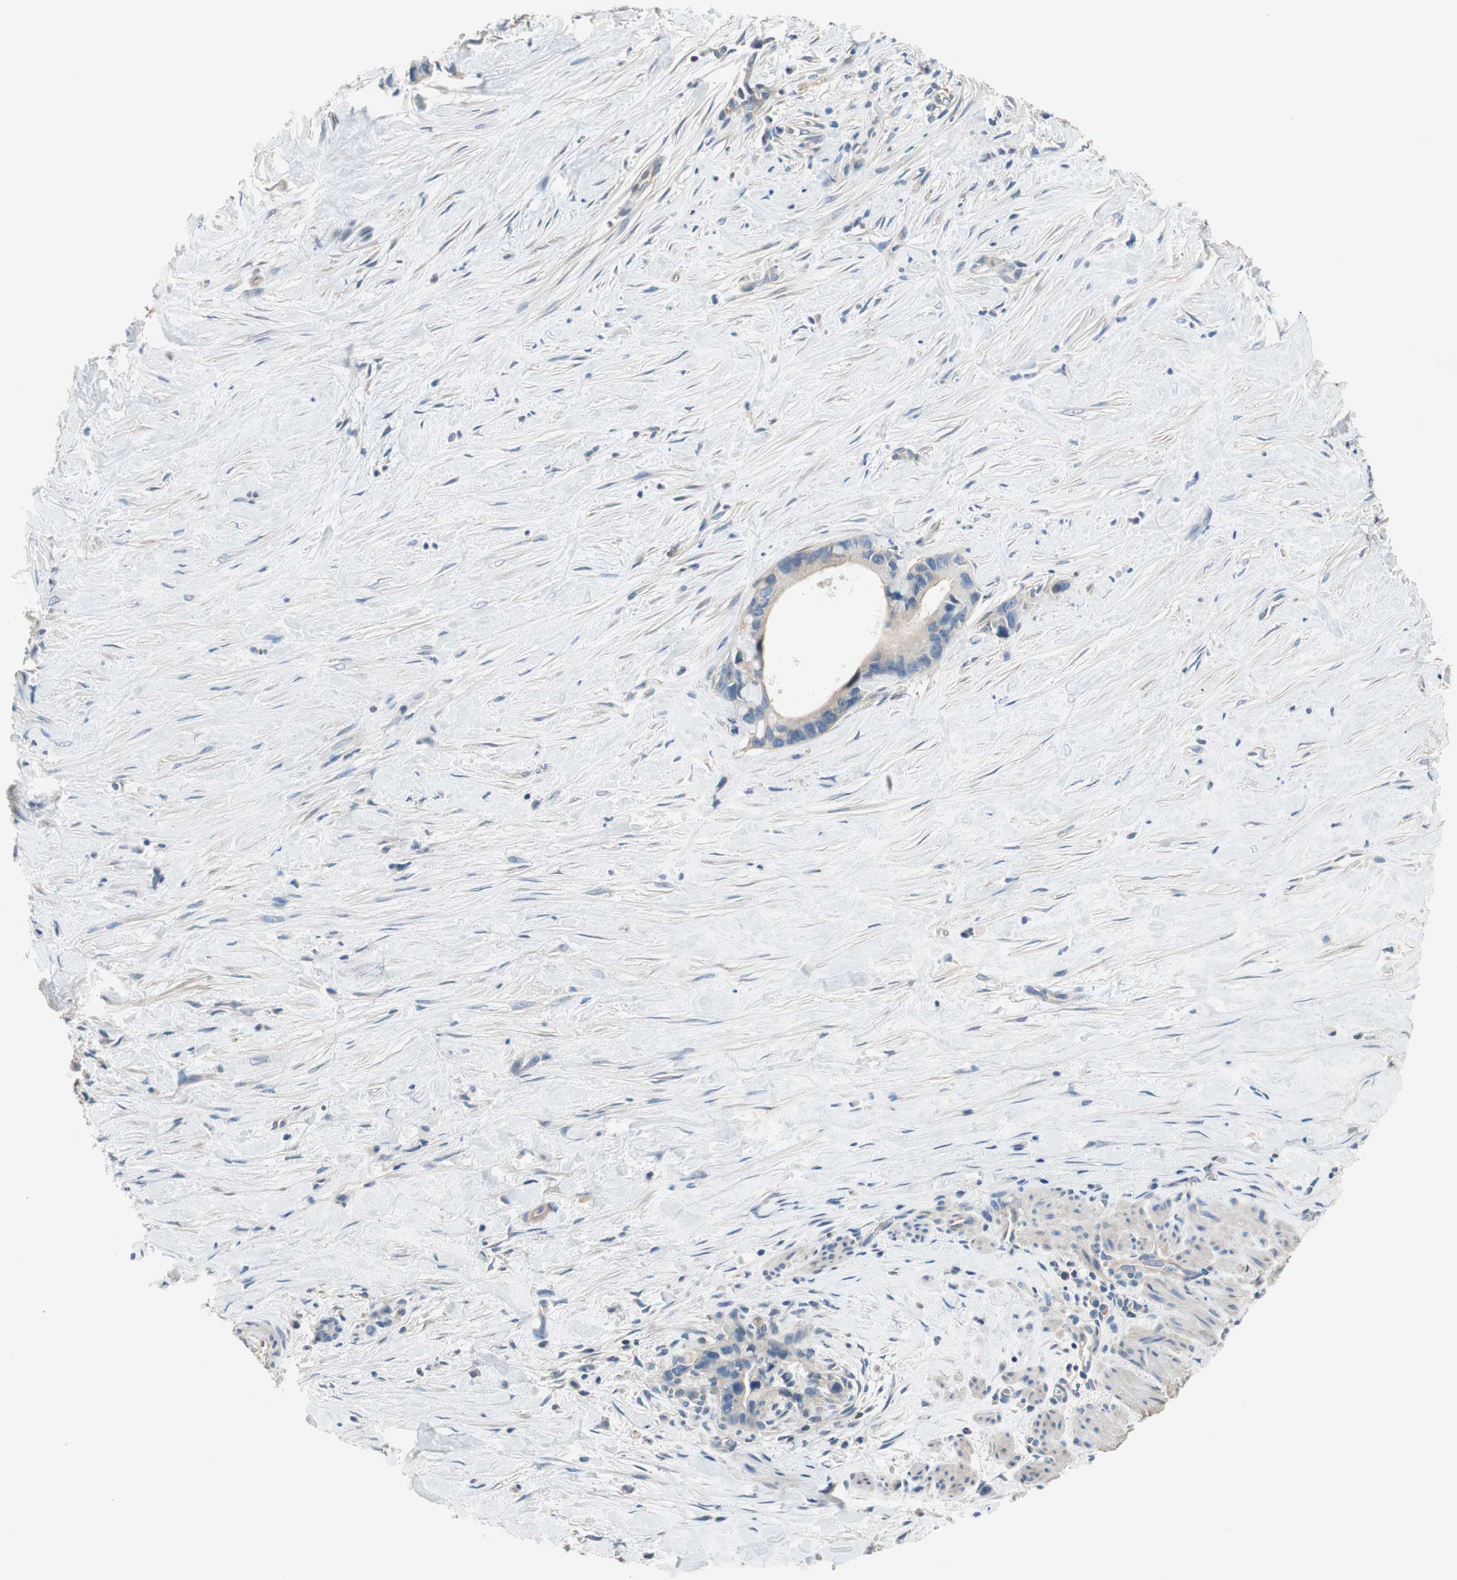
{"staining": {"intensity": "weak", "quantity": ">75%", "location": "cytoplasmic/membranous"}, "tissue": "liver cancer", "cell_type": "Tumor cells", "image_type": "cancer", "snomed": [{"axis": "morphology", "description": "Cholangiocarcinoma"}, {"axis": "topography", "description": "Liver"}], "caption": "Immunohistochemistry (IHC) (DAB) staining of human liver cholangiocarcinoma shows weak cytoplasmic/membranous protein staining in about >75% of tumor cells.", "gene": "CALML3", "patient": {"sex": "female", "age": 55}}